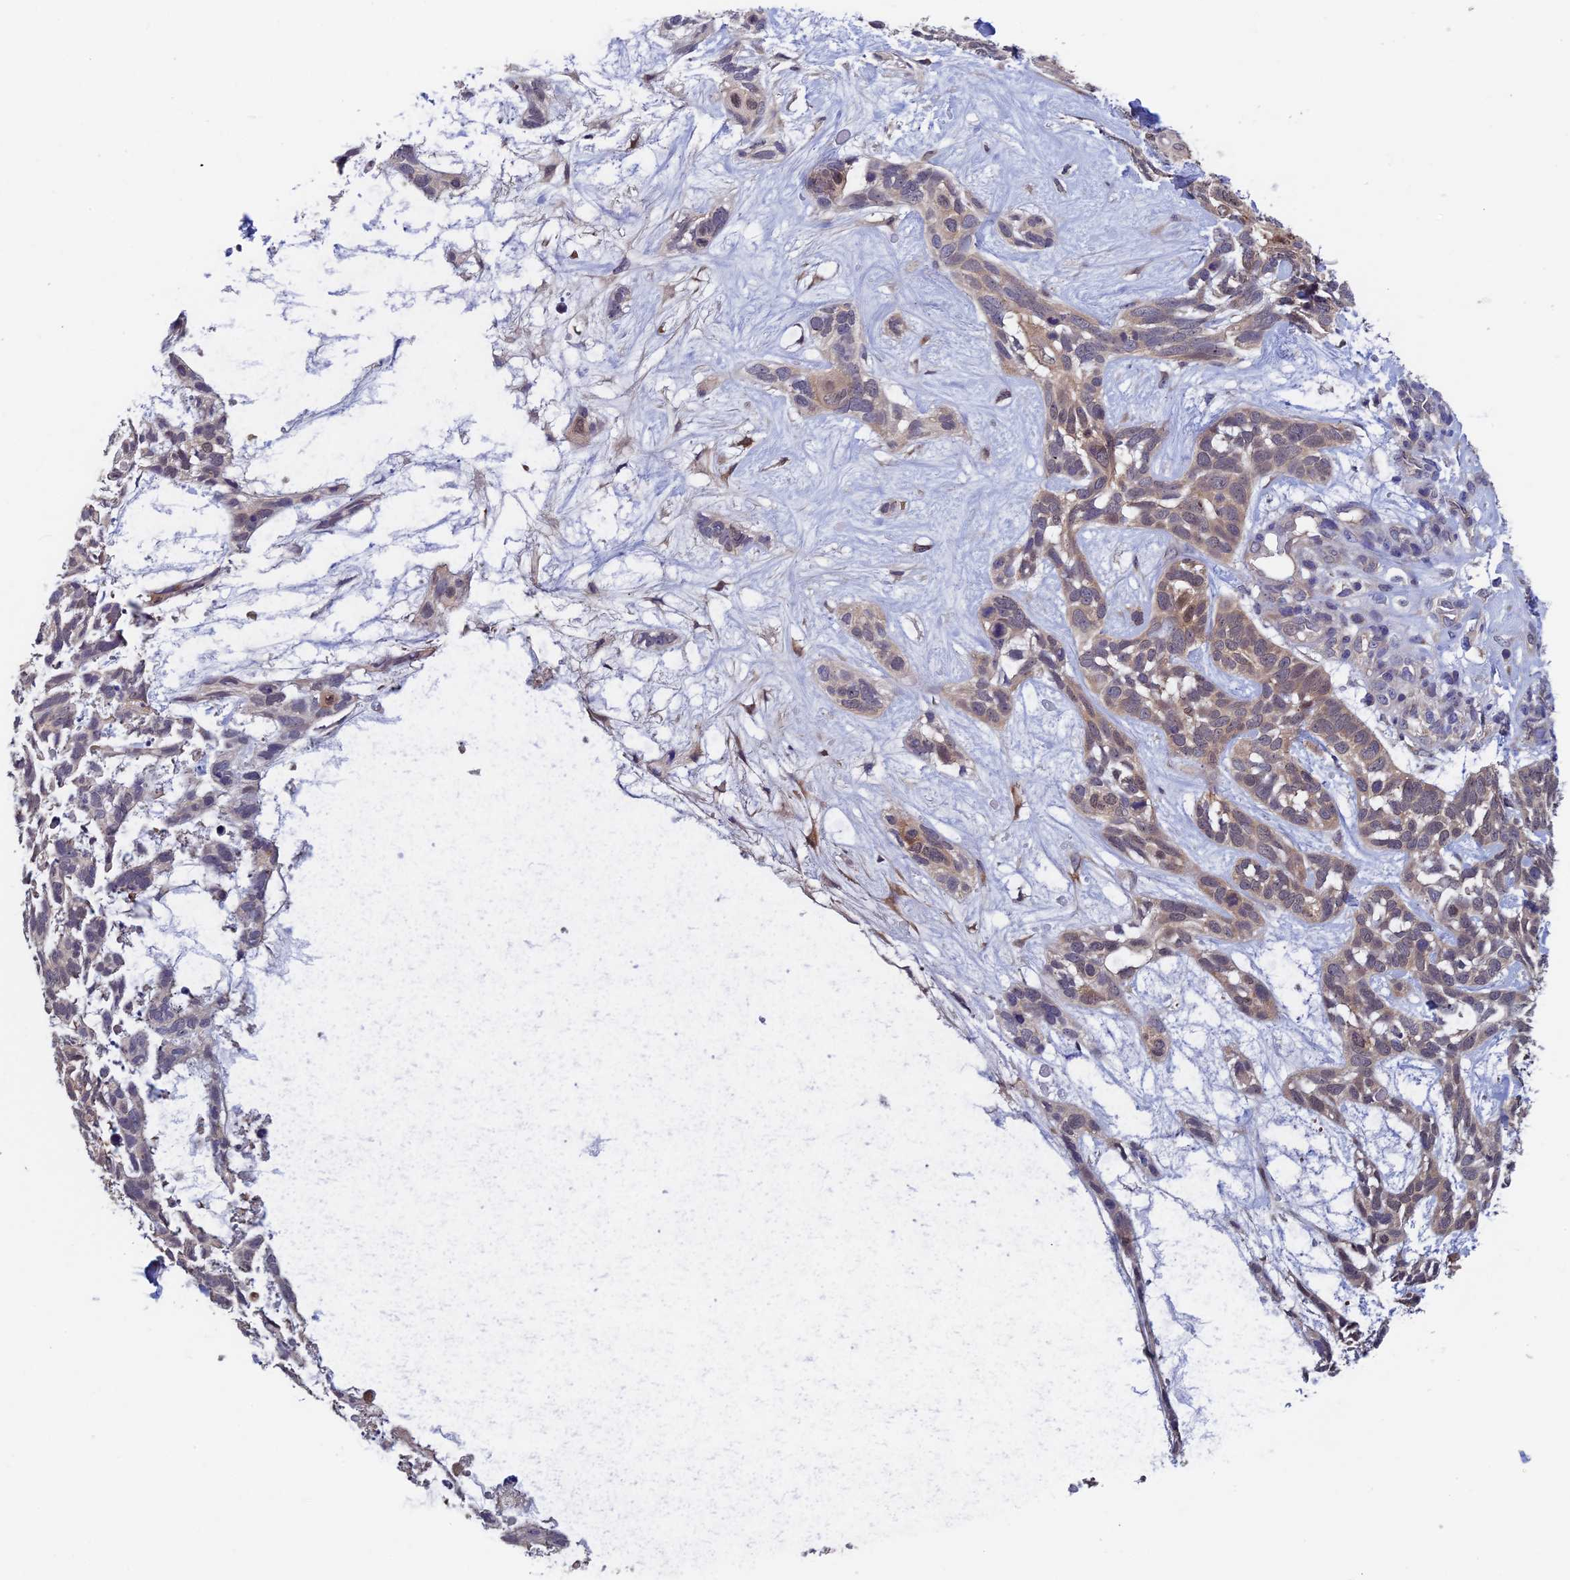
{"staining": {"intensity": "negative", "quantity": "none", "location": "none"}, "tissue": "skin cancer", "cell_type": "Tumor cells", "image_type": "cancer", "snomed": [{"axis": "morphology", "description": "Basal cell carcinoma"}, {"axis": "topography", "description": "Skin"}], "caption": "Histopathology image shows no significant protein positivity in tumor cells of skin basal cell carcinoma.", "gene": "LCMT1", "patient": {"sex": "male", "age": 88}}